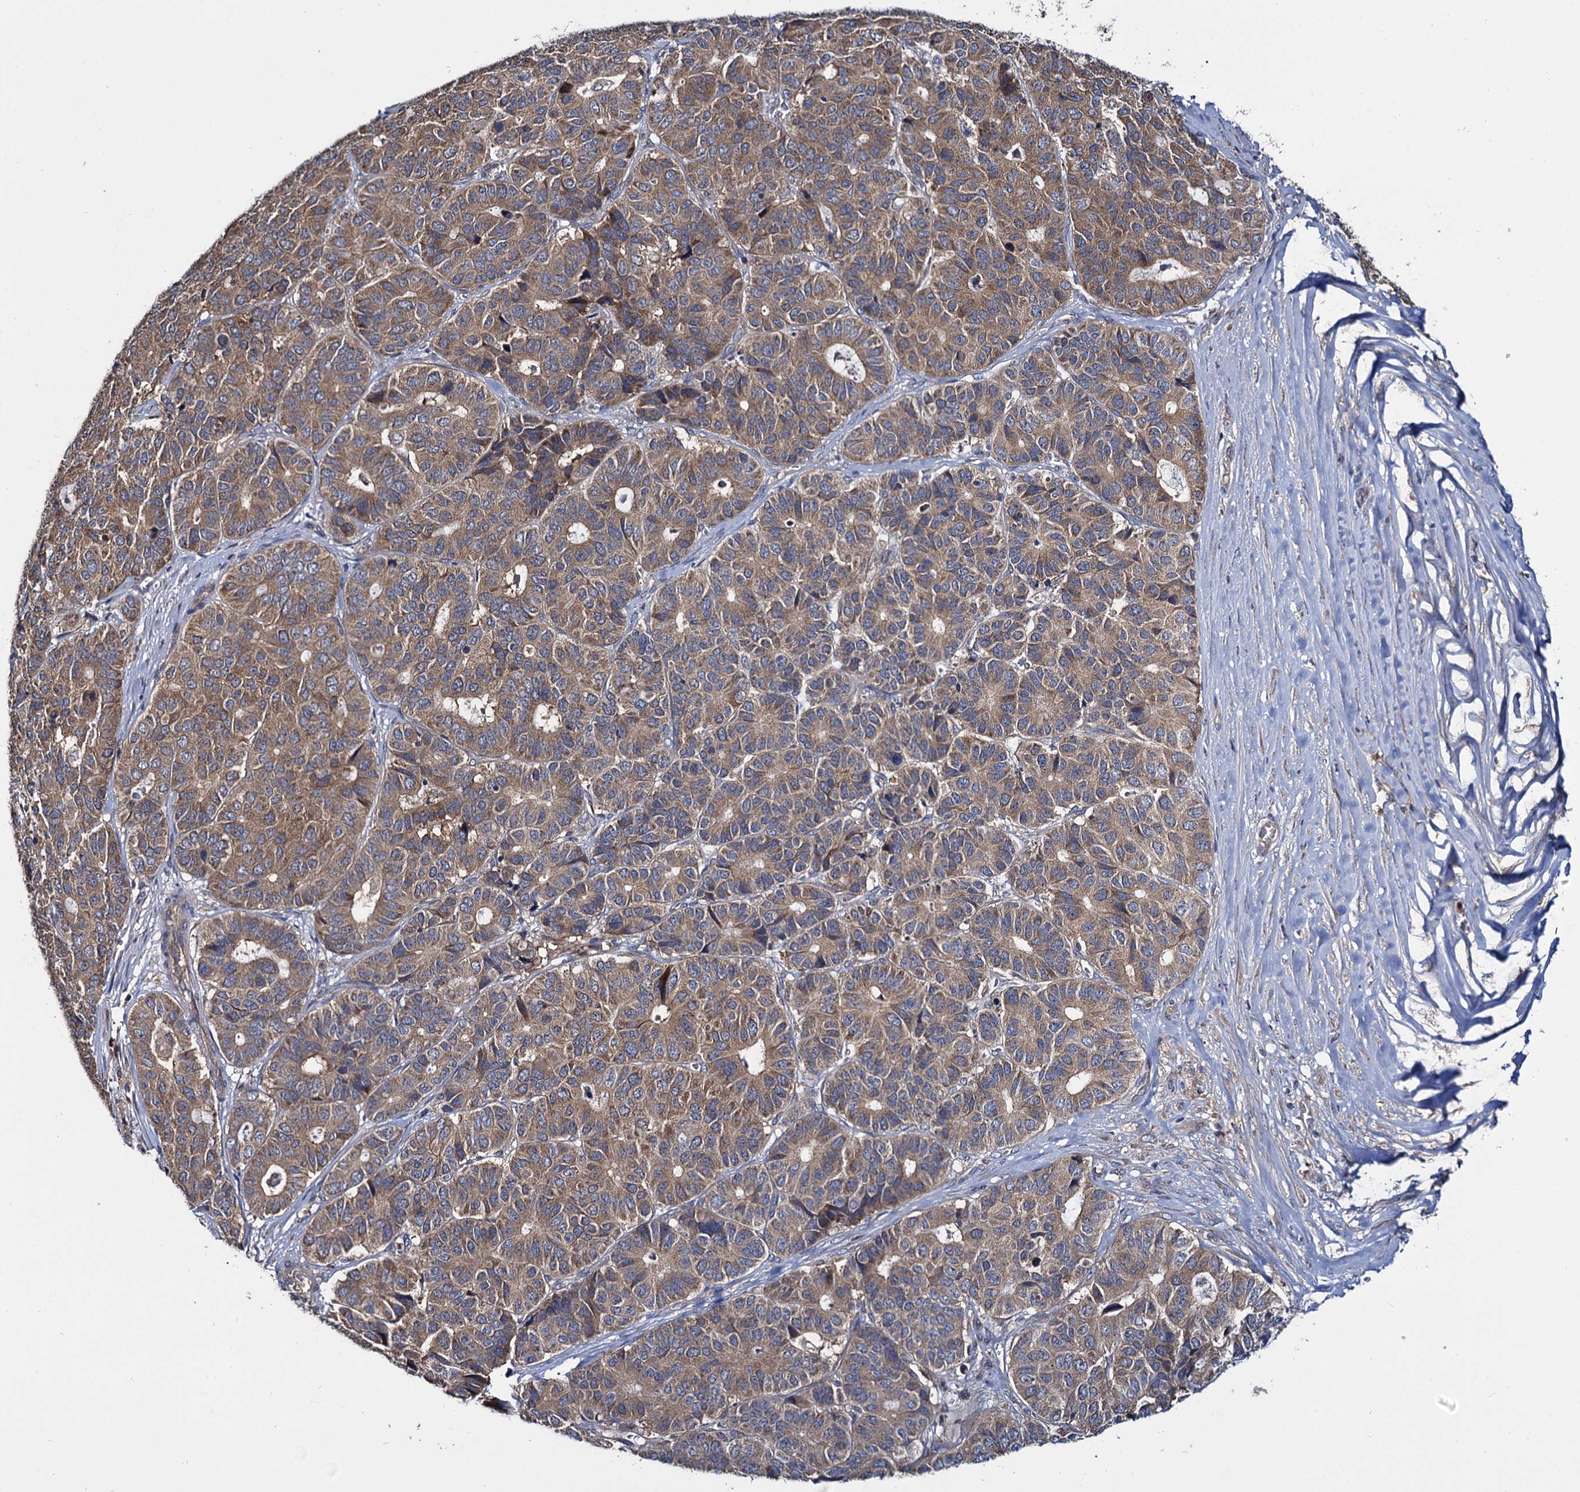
{"staining": {"intensity": "moderate", "quantity": ">75%", "location": "cytoplasmic/membranous"}, "tissue": "pancreatic cancer", "cell_type": "Tumor cells", "image_type": "cancer", "snomed": [{"axis": "morphology", "description": "Adenocarcinoma, NOS"}, {"axis": "topography", "description": "Pancreas"}], "caption": "Protein staining of pancreatic adenocarcinoma tissue demonstrates moderate cytoplasmic/membranous positivity in approximately >75% of tumor cells.", "gene": "CEP192", "patient": {"sex": "male", "age": 50}}